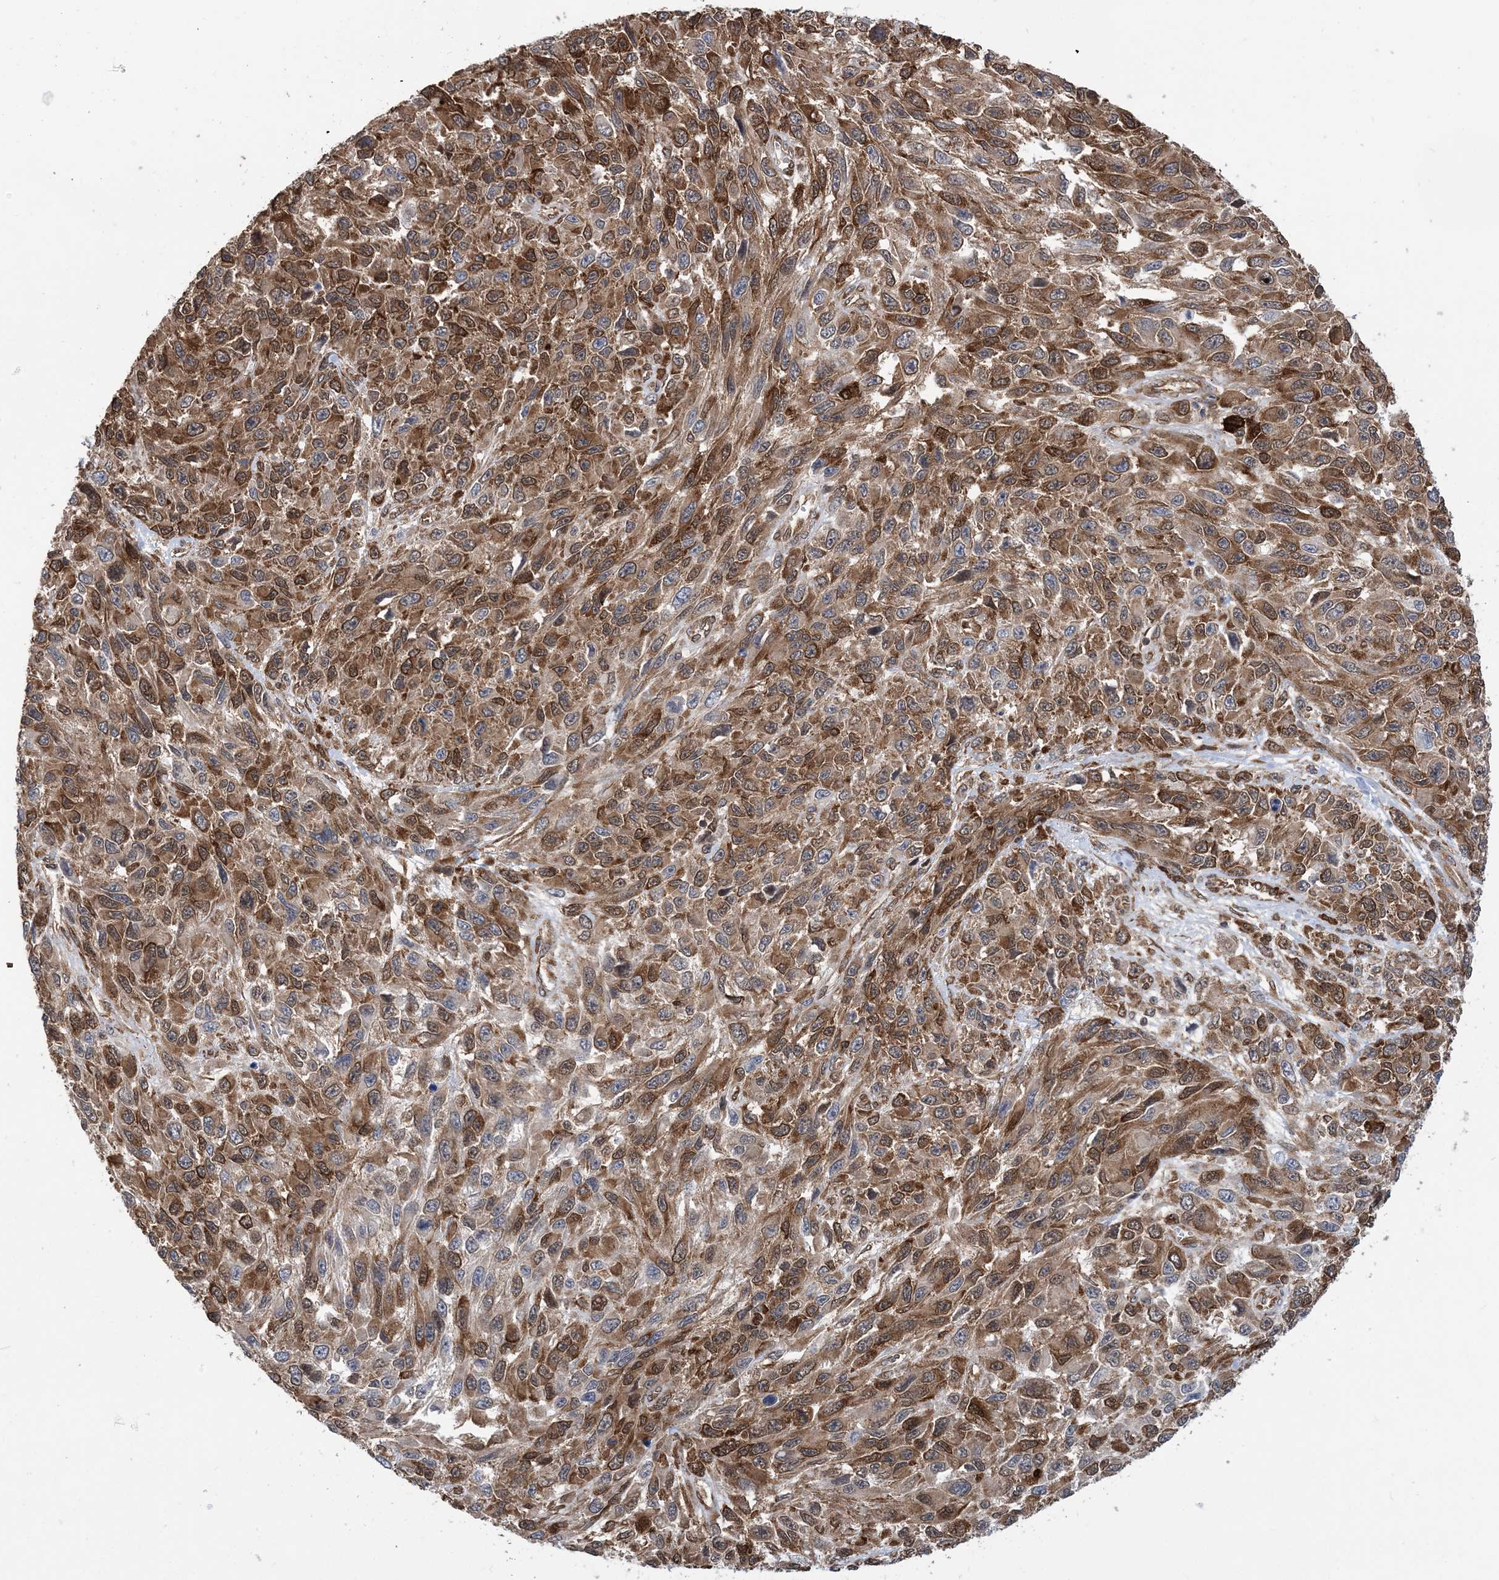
{"staining": {"intensity": "moderate", "quantity": ">75%", "location": "cytoplasmic/membranous"}, "tissue": "melanoma", "cell_type": "Tumor cells", "image_type": "cancer", "snomed": [{"axis": "morphology", "description": "Malignant melanoma, NOS"}, {"axis": "topography", "description": "Skin"}], "caption": "Immunohistochemical staining of malignant melanoma shows medium levels of moderate cytoplasmic/membranous staining in approximately >75% of tumor cells. Immunohistochemistry stains the protein of interest in brown and the nuclei are stained blue.", "gene": "PHF1", "patient": {"sex": "female", "age": 96}}